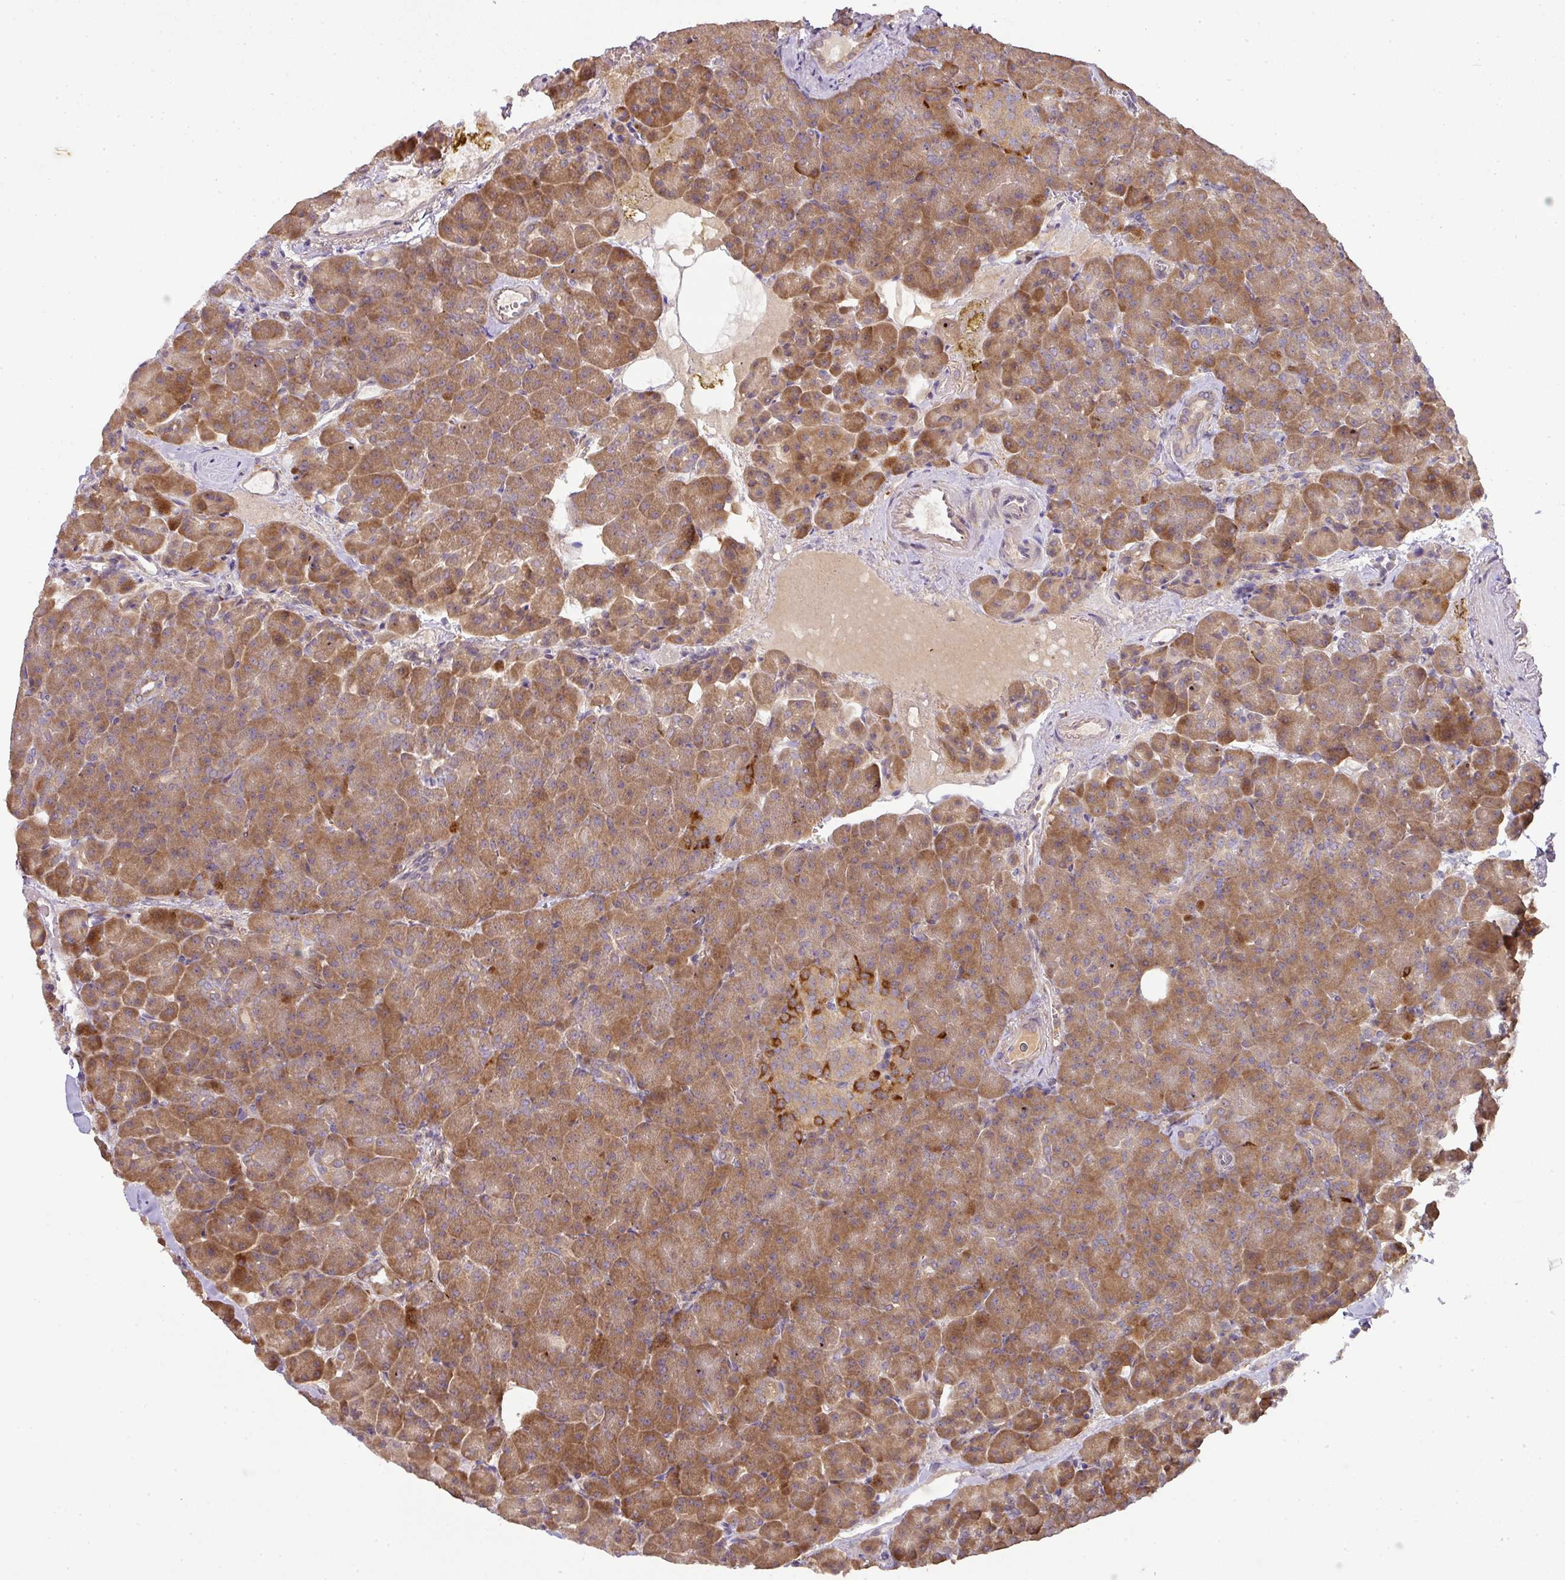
{"staining": {"intensity": "moderate", "quantity": ">75%", "location": "cytoplasmic/membranous"}, "tissue": "pancreas", "cell_type": "Exocrine glandular cells", "image_type": "normal", "snomed": [{"axis": "morphology", "description": "Normal tissue, NOS"}, {"axis": "topography", "description": "Pancreas"}], "caption": "Exocrine glandular cells exhibit medium levels of moderate cytoplasmic/membranous expression in approximately >75% of cells in benign human pancreas.", "gene": "GALP", "patient": {"sex": "female", "age": 74}}